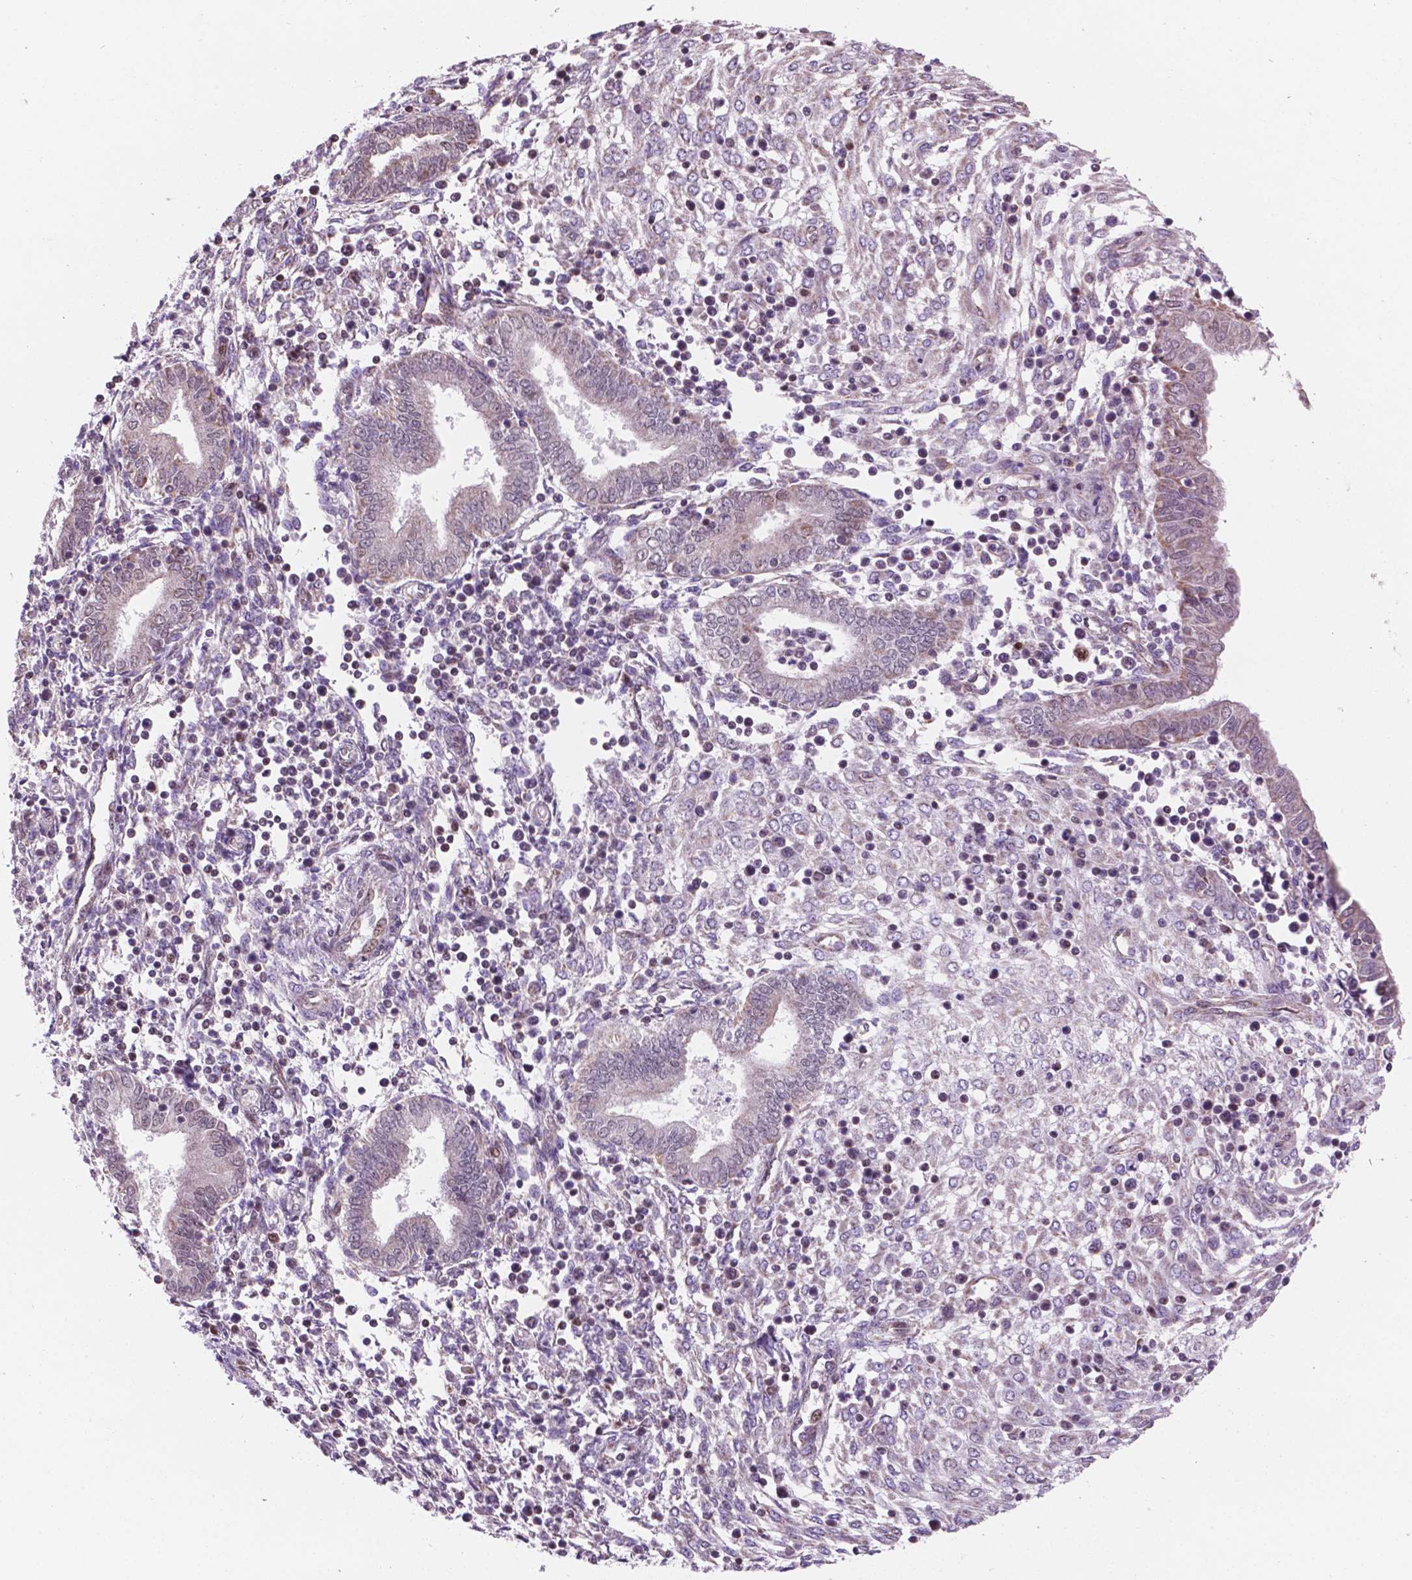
{"staining": {"intensity": "negative", "quantity": "none", "location": "none"}, "tissue": "endometrium", "cell_type": "Cells in endometrial stroma", "image_type": "normal", "snomed": [{"axis": "morphology", "description": "Normal tissue, NOS"}, {"axis": "topography", "description": "Endometrium"}], "caption": "Cells in endometrial stroma show no significant expression in unremarkable endometrium. Brightfield microscopy of immunohistochemistry stained with DAB (3,3'-diaminobenzidine) (brown) and hematoxylin (blue), captured at high magnification.", "gene": "NDUFA10", "patient": {"sex": "female", "age": 42}}